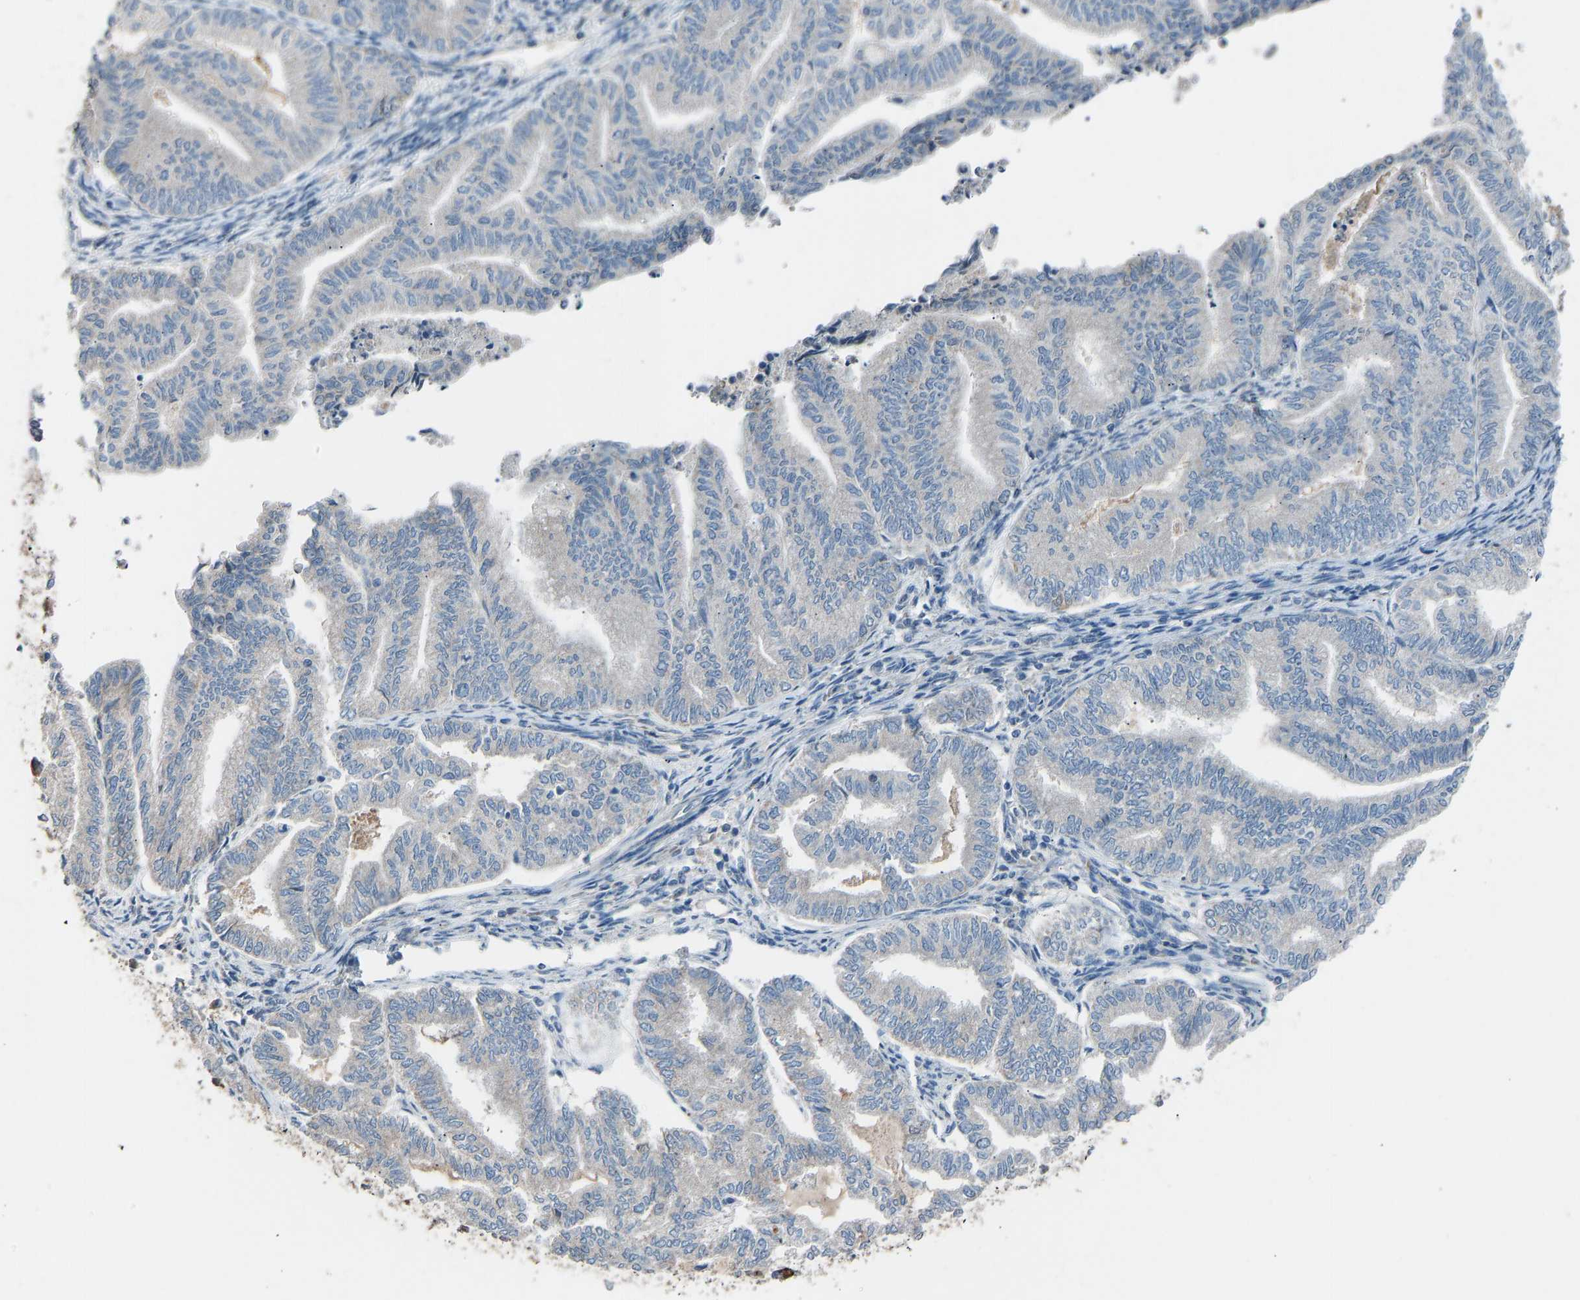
{"staining": {"intensity": "negative", "quantity": "none", "location": "none"}, "tissue": "endometrial cancer", "cell_type": "Tumor cells", "image_type": "cancer", "snomed": [{"axis": "morphology", "description": "Adenocarcinoma, NOS"}, {"axis": "topography", "description": "Endometrium"}], "caption": "Immunohistochemistry photomicrograph of neoplastic tissue: endometrial adenocarcinoma stained with DAB reveals no significant protein staining in tumor cells.", "gene": "TGFBR3", "patient": {"sex": "female", "age": 79}}